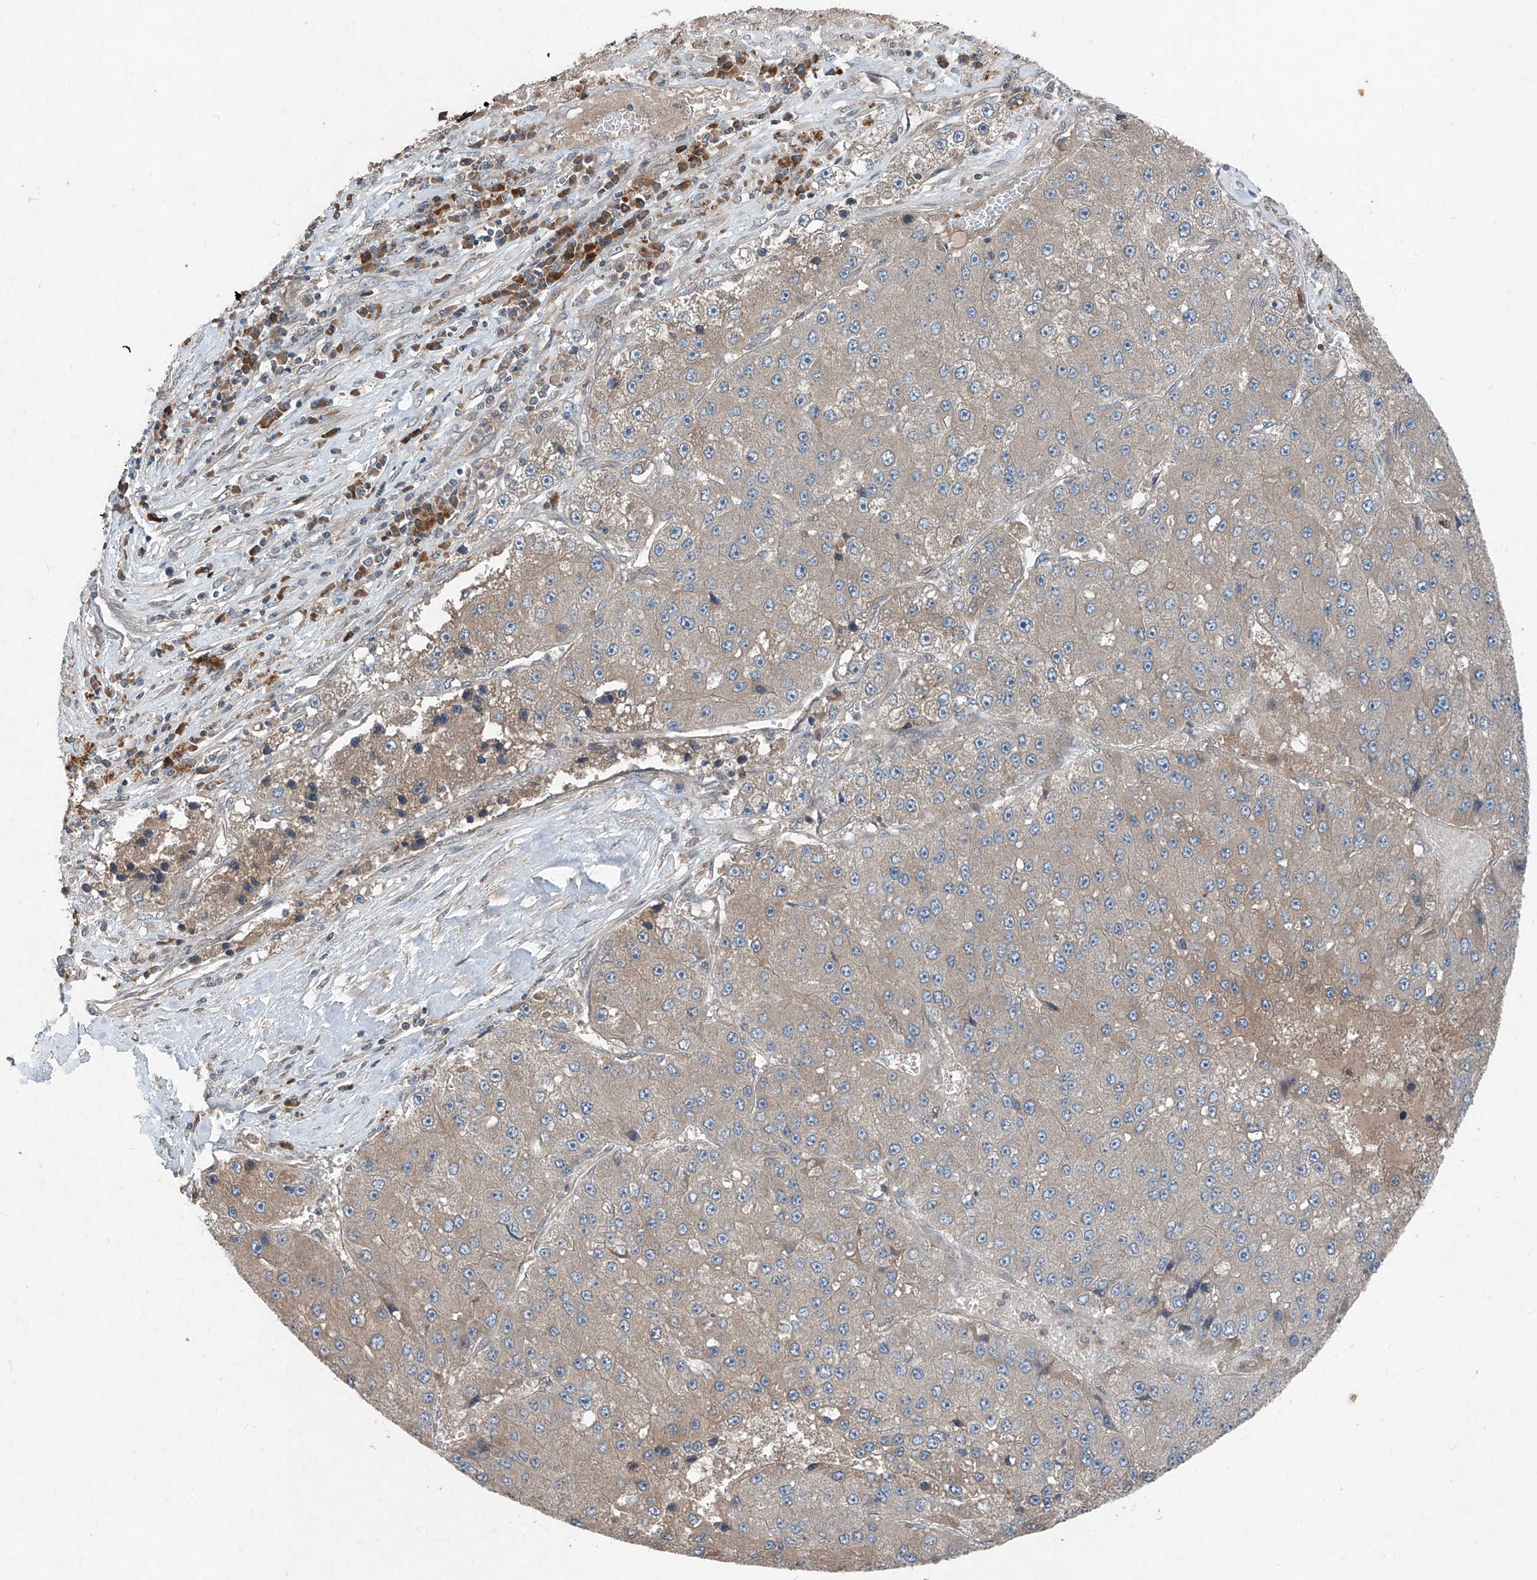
{"staining": {"intensity": "weak", "quantity": "<25%", "location": "cytoplasmic/membranous"}, "tissue": "liver cancer", "cell_type": "Tumor cells", "image_type": "cancer", "snomed": [{"axis": "morphology", "description": "Carcinoma, Hepatocellular, NOS"}, {"axis": "topography", "description": "Liver"}], "caption": "Tumor cells are negative for brown protein staining in liver hepatocellular carcinoma. The staining is performed using DAB (3,3'-diaminobenzidine) brown chromogen with nuclei counter-stained in using hematoxylin.", "gene": "FOXRED2", "patient": {"sex": "female", "age": 73}}